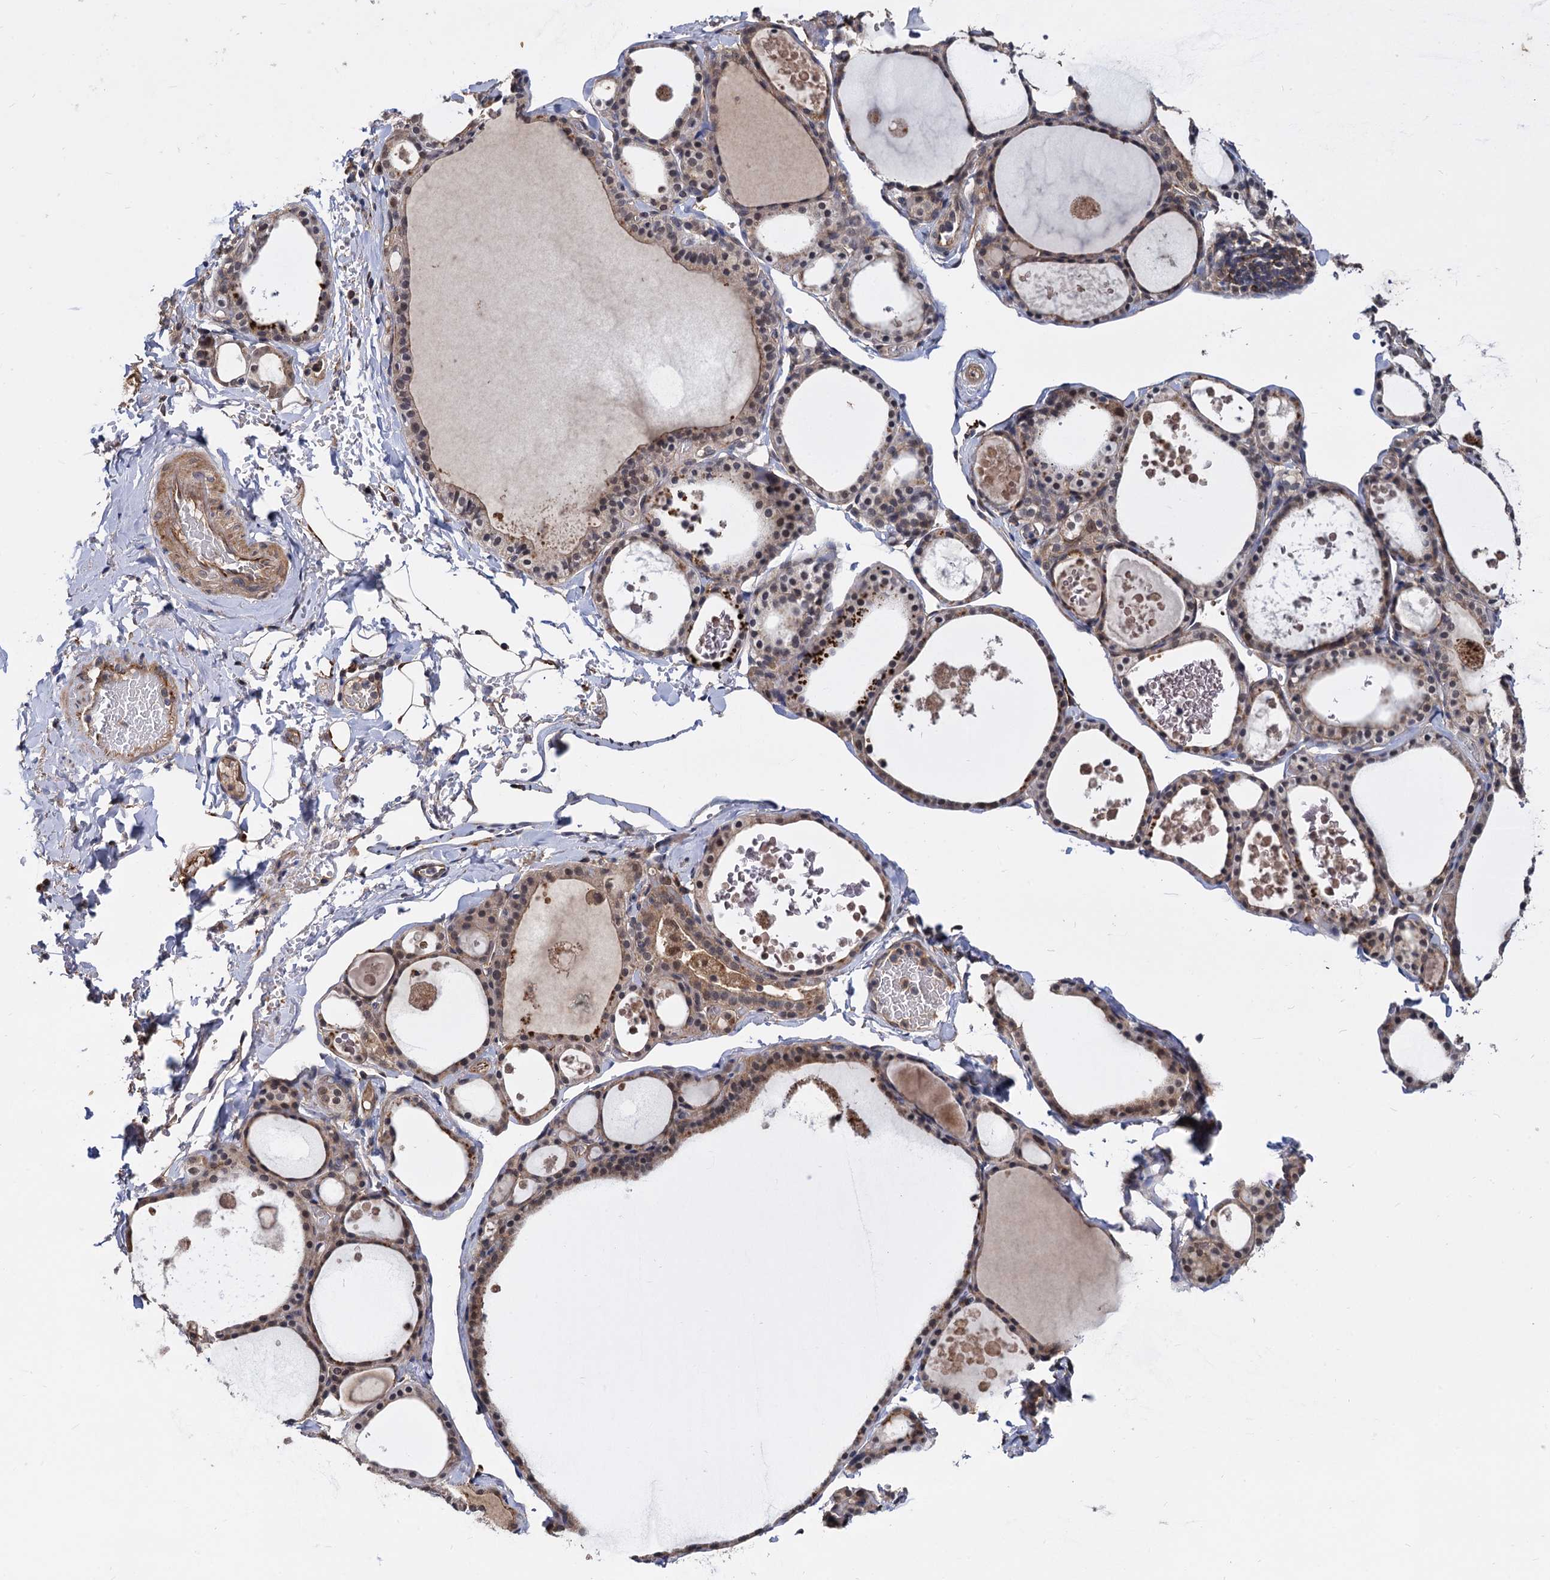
{"staining": {"intensity": "moderate", "quantity": ">75%", "location": "cytoplasmic/membranous,nuclear"}, "tissue": "thyroid gland", "cell_type": "Glandular cells", "image_type": "normal", "snomed": [{"axis": "morphology", "description": "Normal tissue, NOS"}, {"axis": "topography", "description": "Thyroid gland"}], "caption": "Immunohistochemistry (DAB) staining of benign thyroid gland shows moderate cytoplasmic/membranous,nuclear protein expression in approximately >75% of glandular cells.", "gene": "PSMD4", "patient": {"sex": "male", "age": 56}}